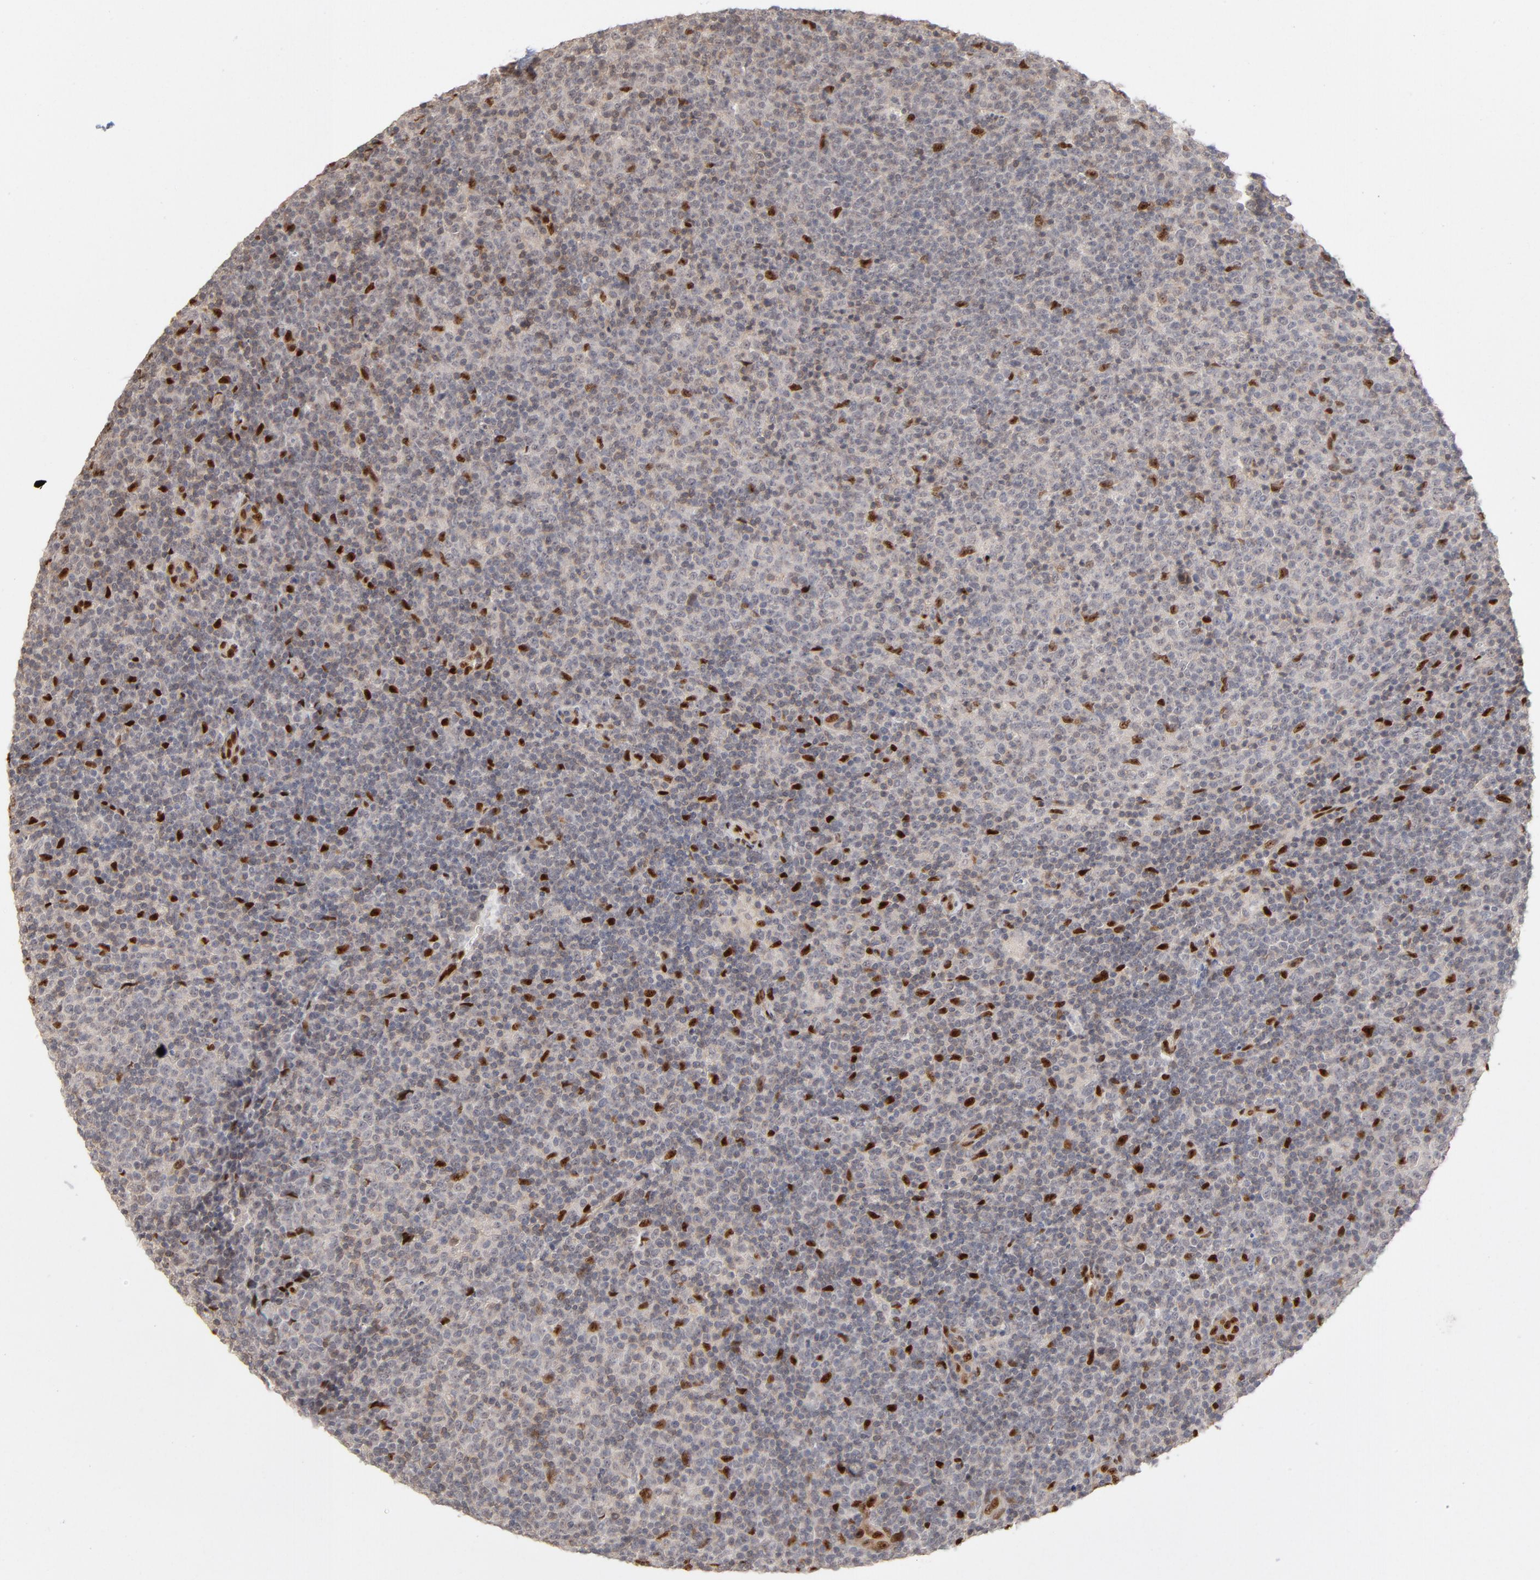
{"staining": {"intensity": "negative", "quantity": "none", "location": "none"}, "tissue": "lymphoma", "cell_type": "Tumor cells", "image_type": "cancer", "snomed": [{"axis": "morphology", "description": "Malignant lymphoma, non-Hodgkin's type, Low grade"}, {"axis": "topography", "description": "Lymph node"}], "caption": "Immunohistochemistry (IHC) image of neoplastic tissue: human lymphoma stained with DAB (3,3'-diaminobenzidine) reveals no significant protein positivity in tumor cells.", "gene": "NFIB", "patient": {"sex": "male", "age": 70}}